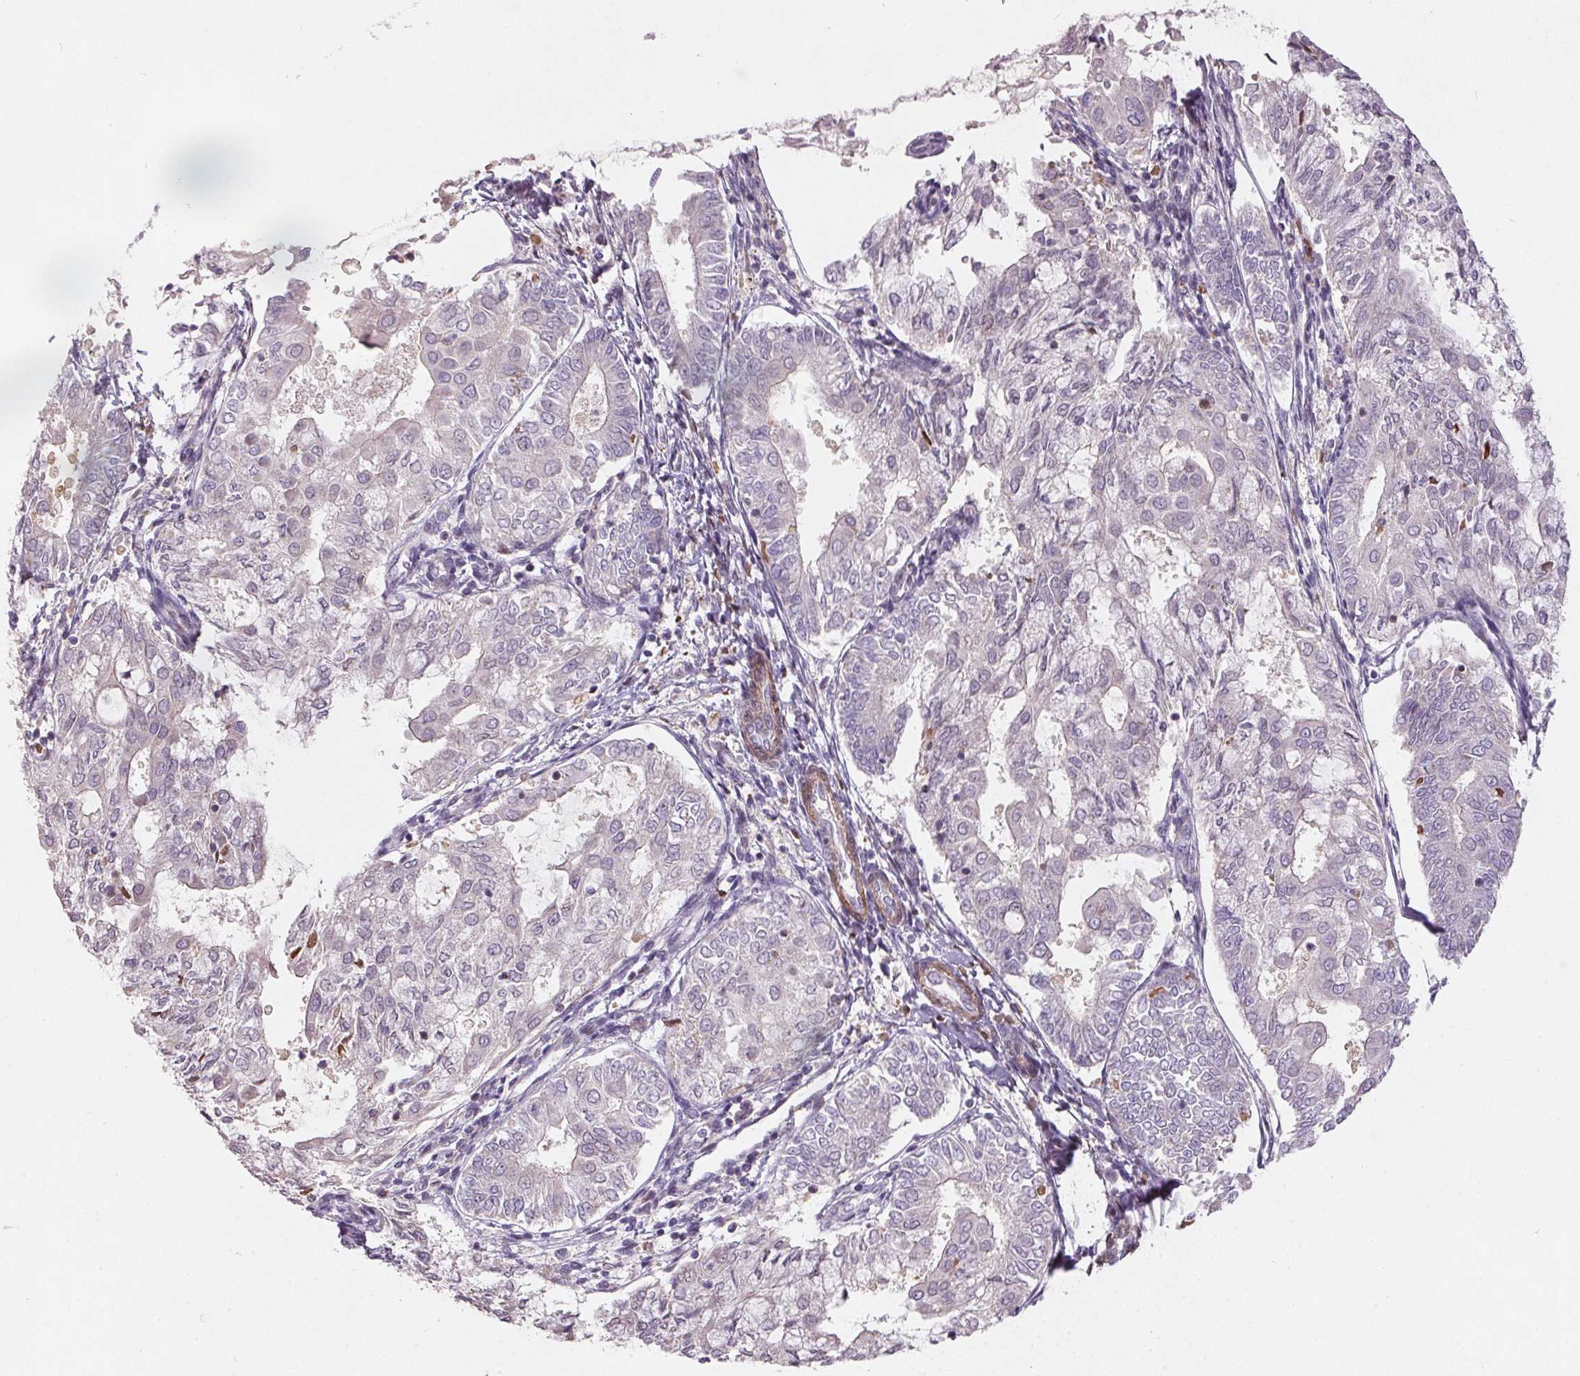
{"staining": {"intensity": "negative", "quantity": "none", "location": "none"}, "tissue": "endometrial cancer", "cell_type": "Tumor cells", "image_type": "cancer", "snomed": [{"axis": "morphology", "description": "Adenocarcinoma, NOS"}, {"axis": "topography", "description": "Endometrium"}], "caption": "Image shows no protein positivity in tumor cells of endometrial adenocarcinoma tissue.", "gene": "KCNK15", "patient": {"sex": "female", "age": 68}}